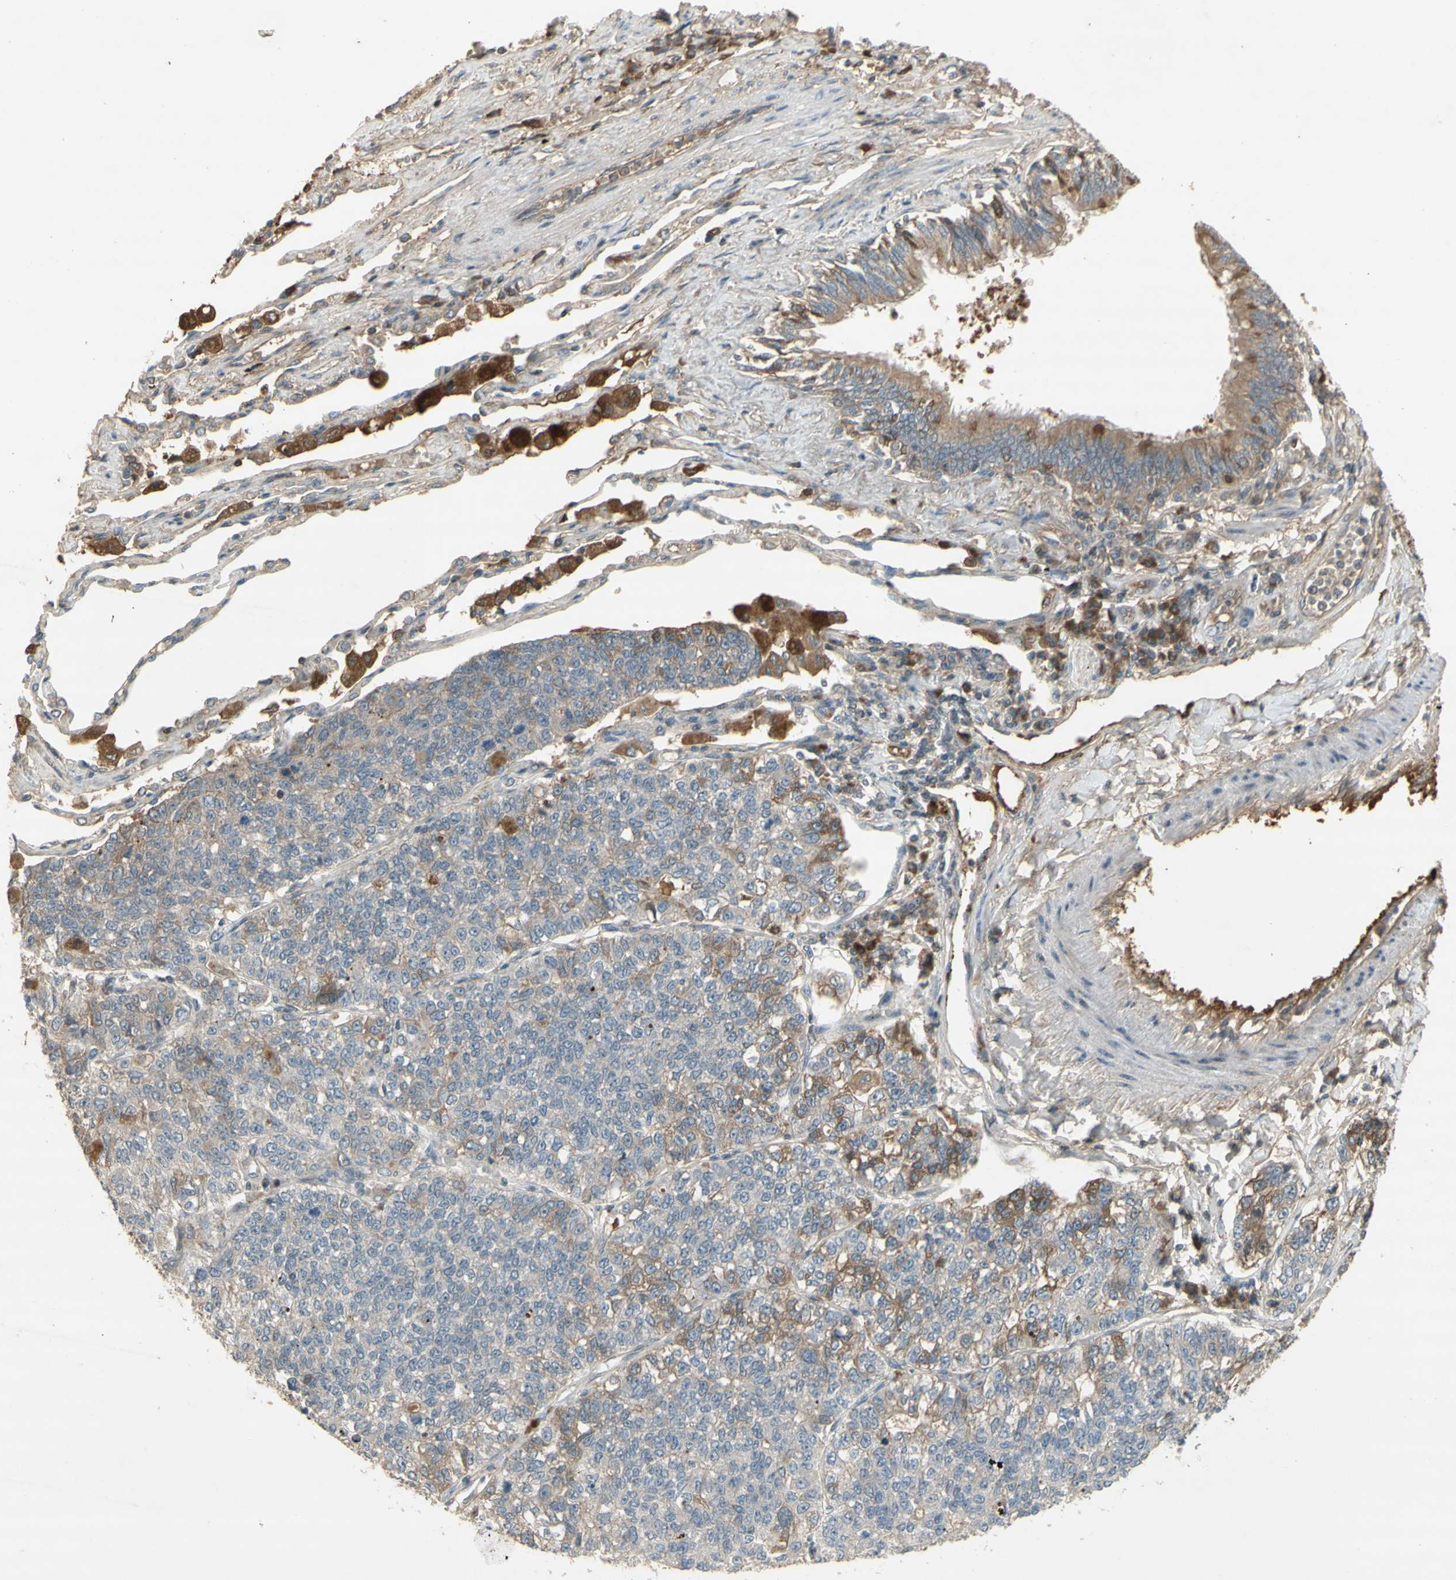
{"staining": {"intensity": "weak", "quantity": "25%-75%", "location": "cytoplasmic/membranous"}, "tissue": "lung cancer", "cell_type": "Tumor cells", "image_type": "cancer", "snomed": [{"axis": "morphology", "description": "Adenocarcinoma, NOS"}, {"axis": "topography", "description": "Lung"}], "caption": "There is low levels of weak cytoplasmic/membranous expression in tumor cells of lung cancer (adenocarcinoma), as demonstrated by immunohistochemical staining (brown color).", "gene": "NRG4", "patient": {"sex": "male", "age": 49}}